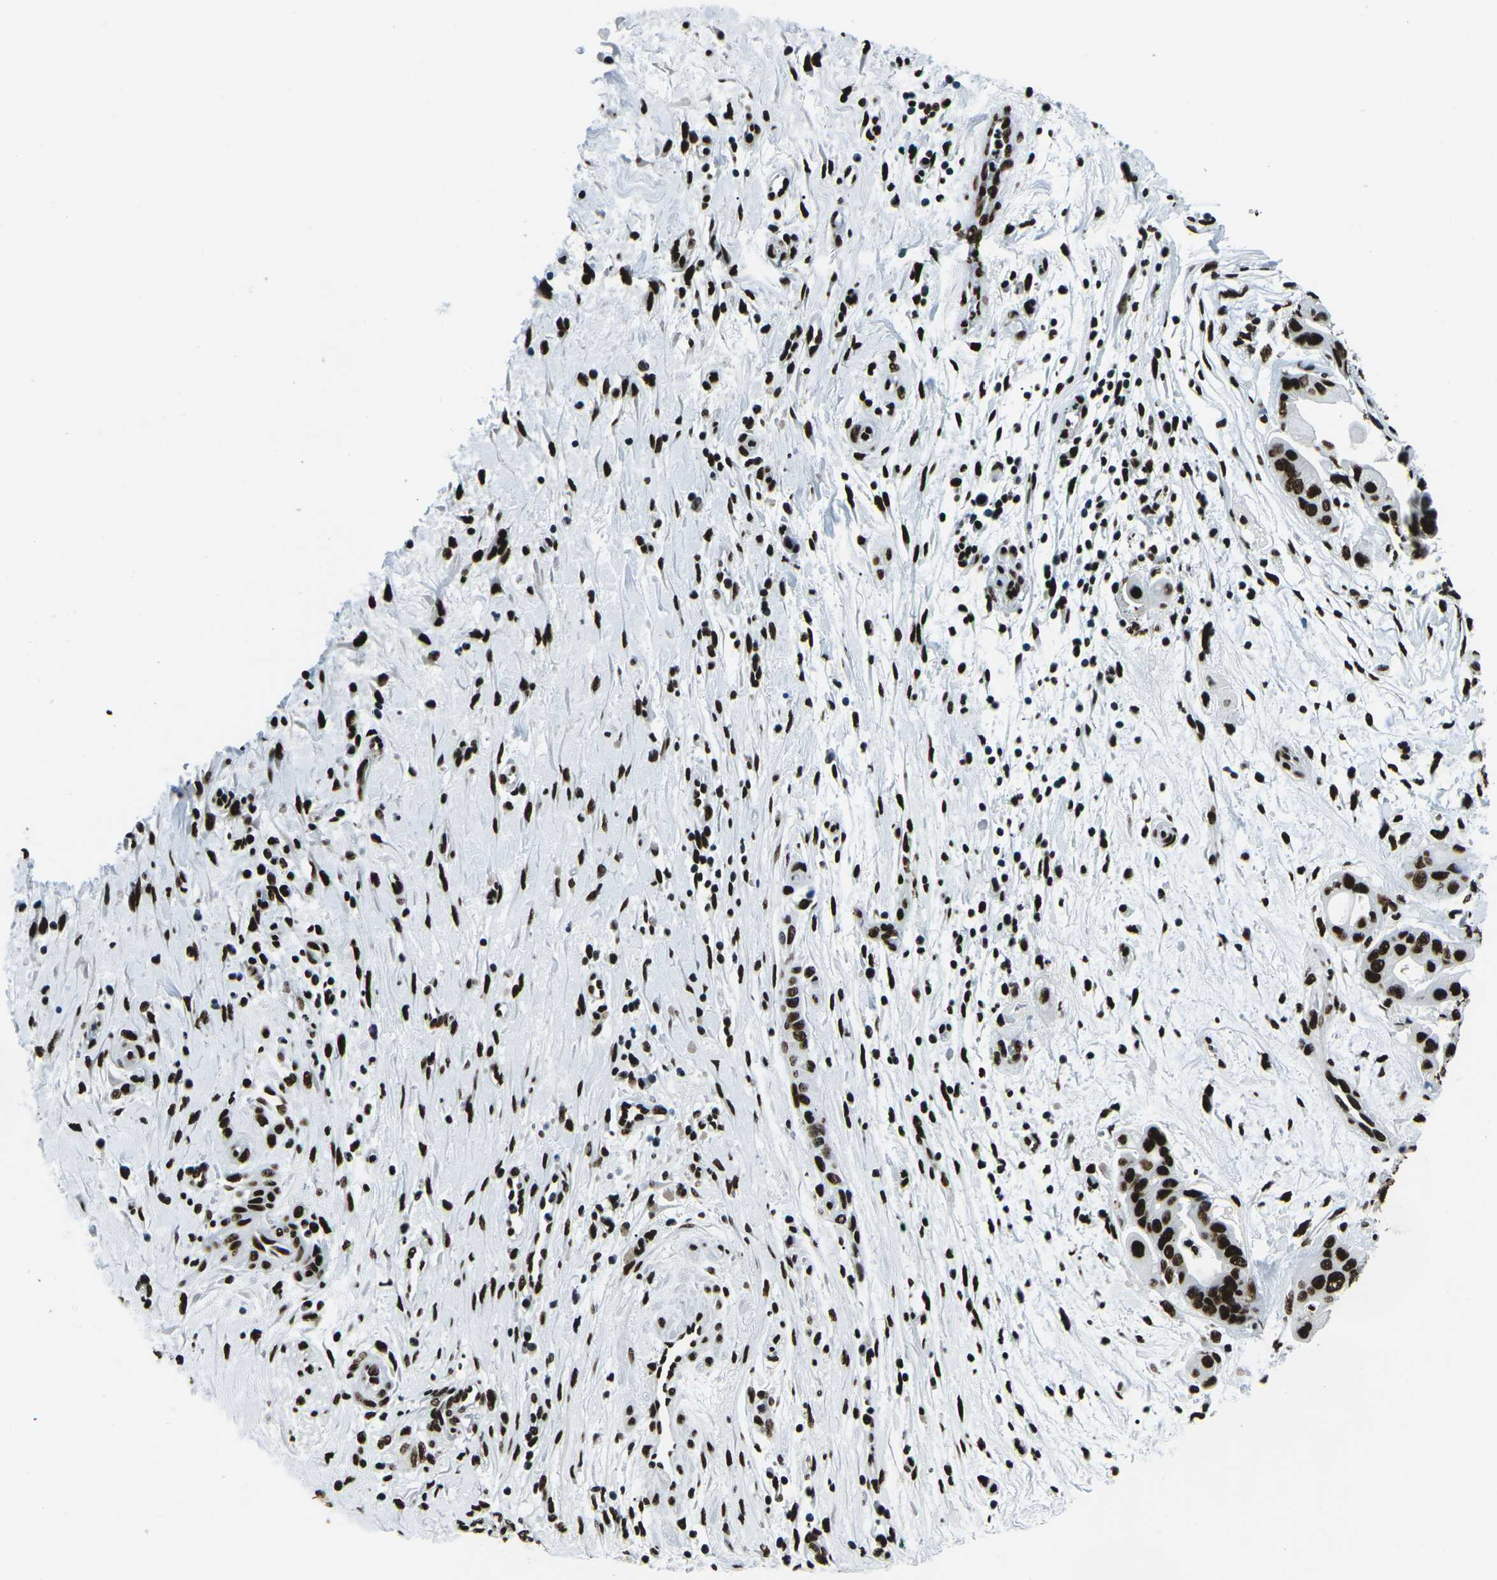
{"staining": {"intensity": "strong", "quantity": ">75%", "location": "nuclear"}, "tissue": "pancreatic cancer", "cell_type": "Tumor cells", "image_type": "cancer", "snomed": [{"axis": "morphology", "description": "Adenocarcinoma, NOS"}, {"axis": "topography", "description": "Pancreas"}], "caption": "This is a histology image of immunohistochemistry (IHC) staining of pancreatic cancer (adenocarcinoma), which shows strong expression in the nuclear of tumor cells.", "gene": "HNRNPL", "patient": {"sex": "female", "age": 75}}